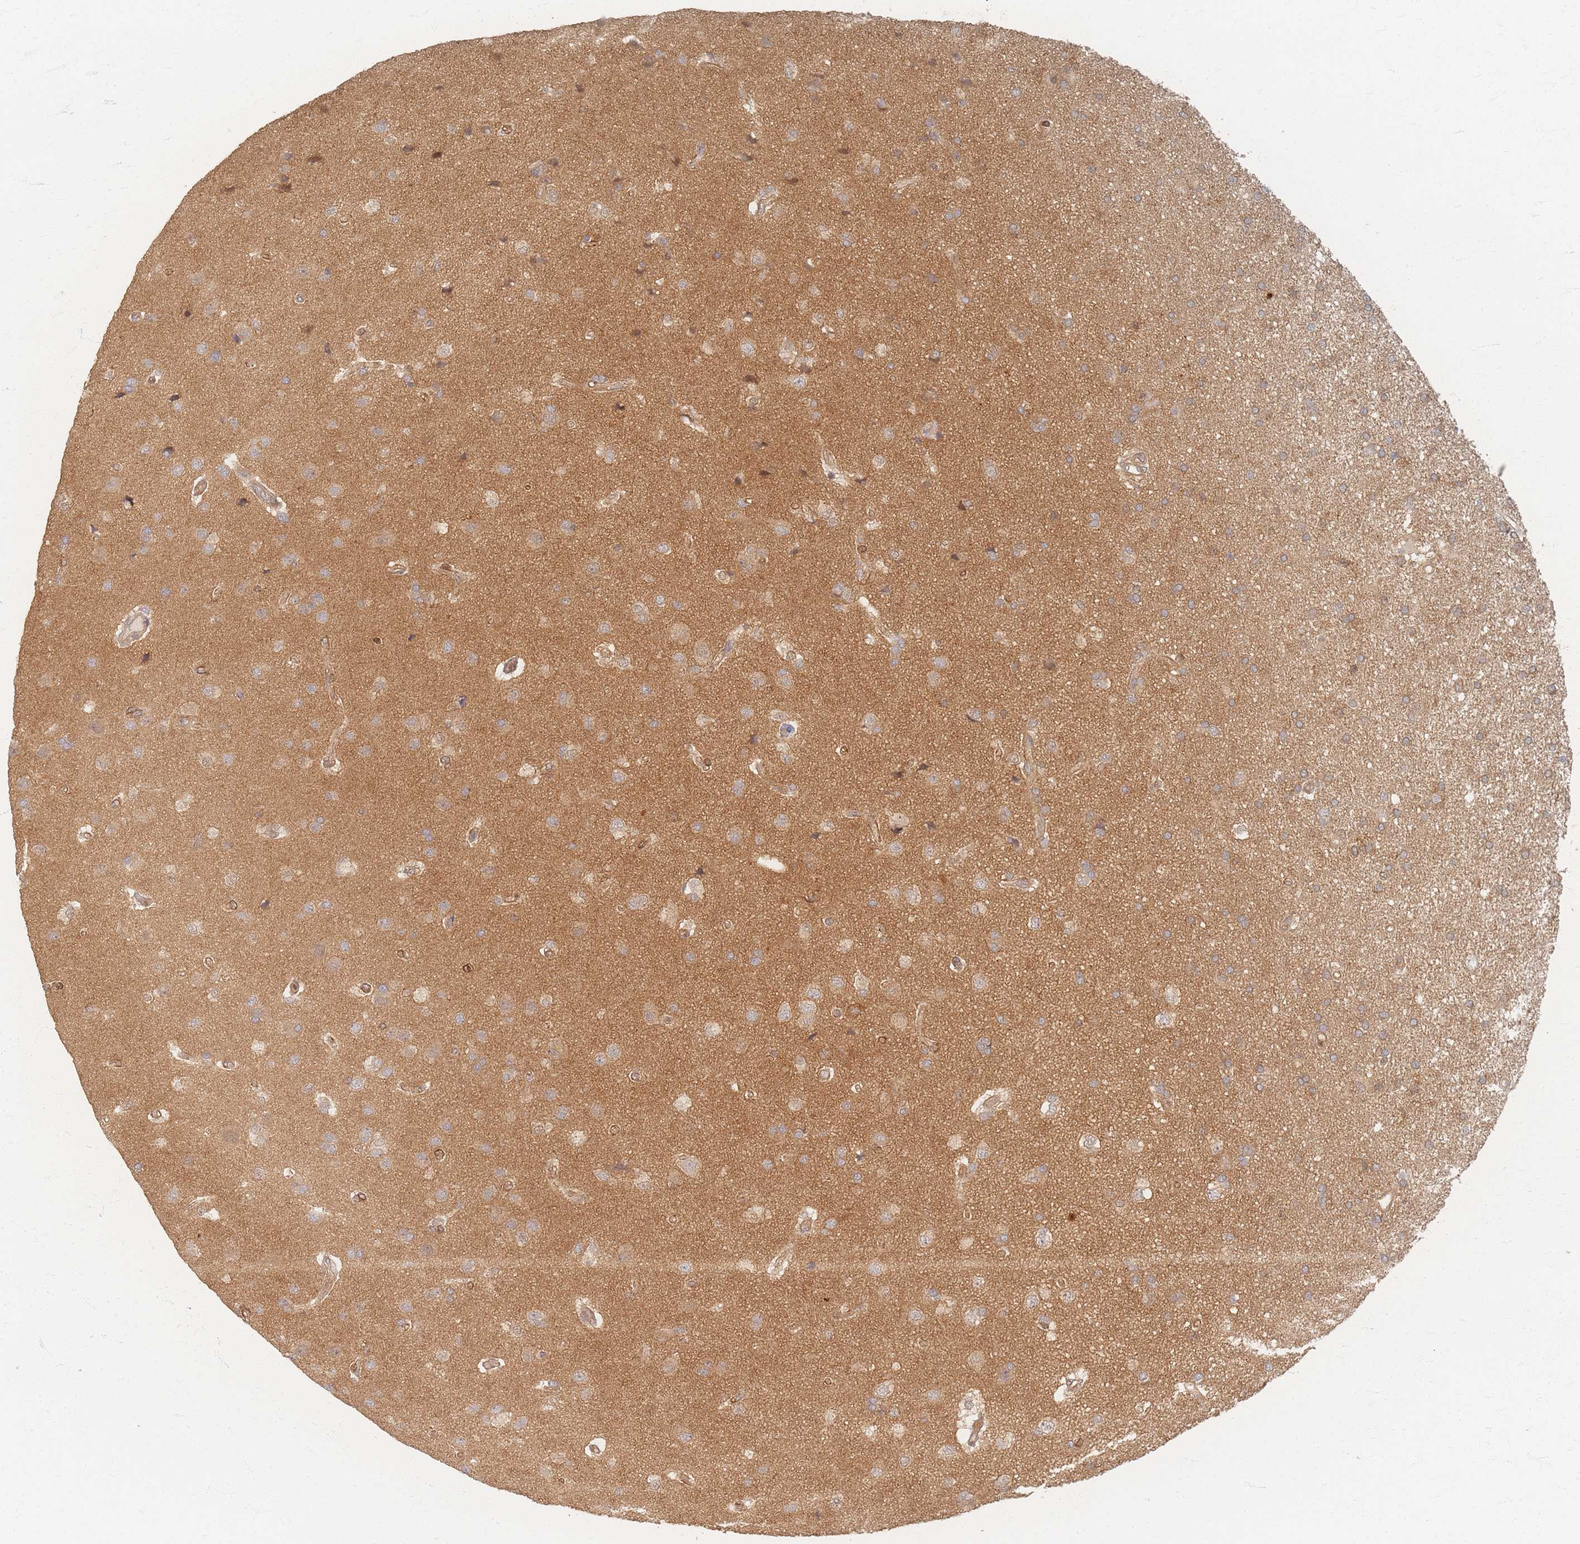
{"staining": {"intensity": "weak", "quantity": ">75%", "location": "cytoplasmic/membranous"}, "tissue": "glioma", "cell_type": "Tumor cells", "image_type": "cancer", "snomed": [{"axis": "morphology", "description": "Glioma, malignant, High grade"}, {"axis": "topography", "description": "Brain"}], "caption": "Immunohistochemical staining of human glioma demonstrates low levels of weak cytoplasmic/membranous protein staining in about >75% of tumor cells. The staining is performed using DAB (3,3'-diaminobenzidine) brown chromogen to label protein expression. The nuclei are counter-stained blue using hematoxylin.", "gene": "PSMD9", "patient": {"sex": "male", "age": 77}}